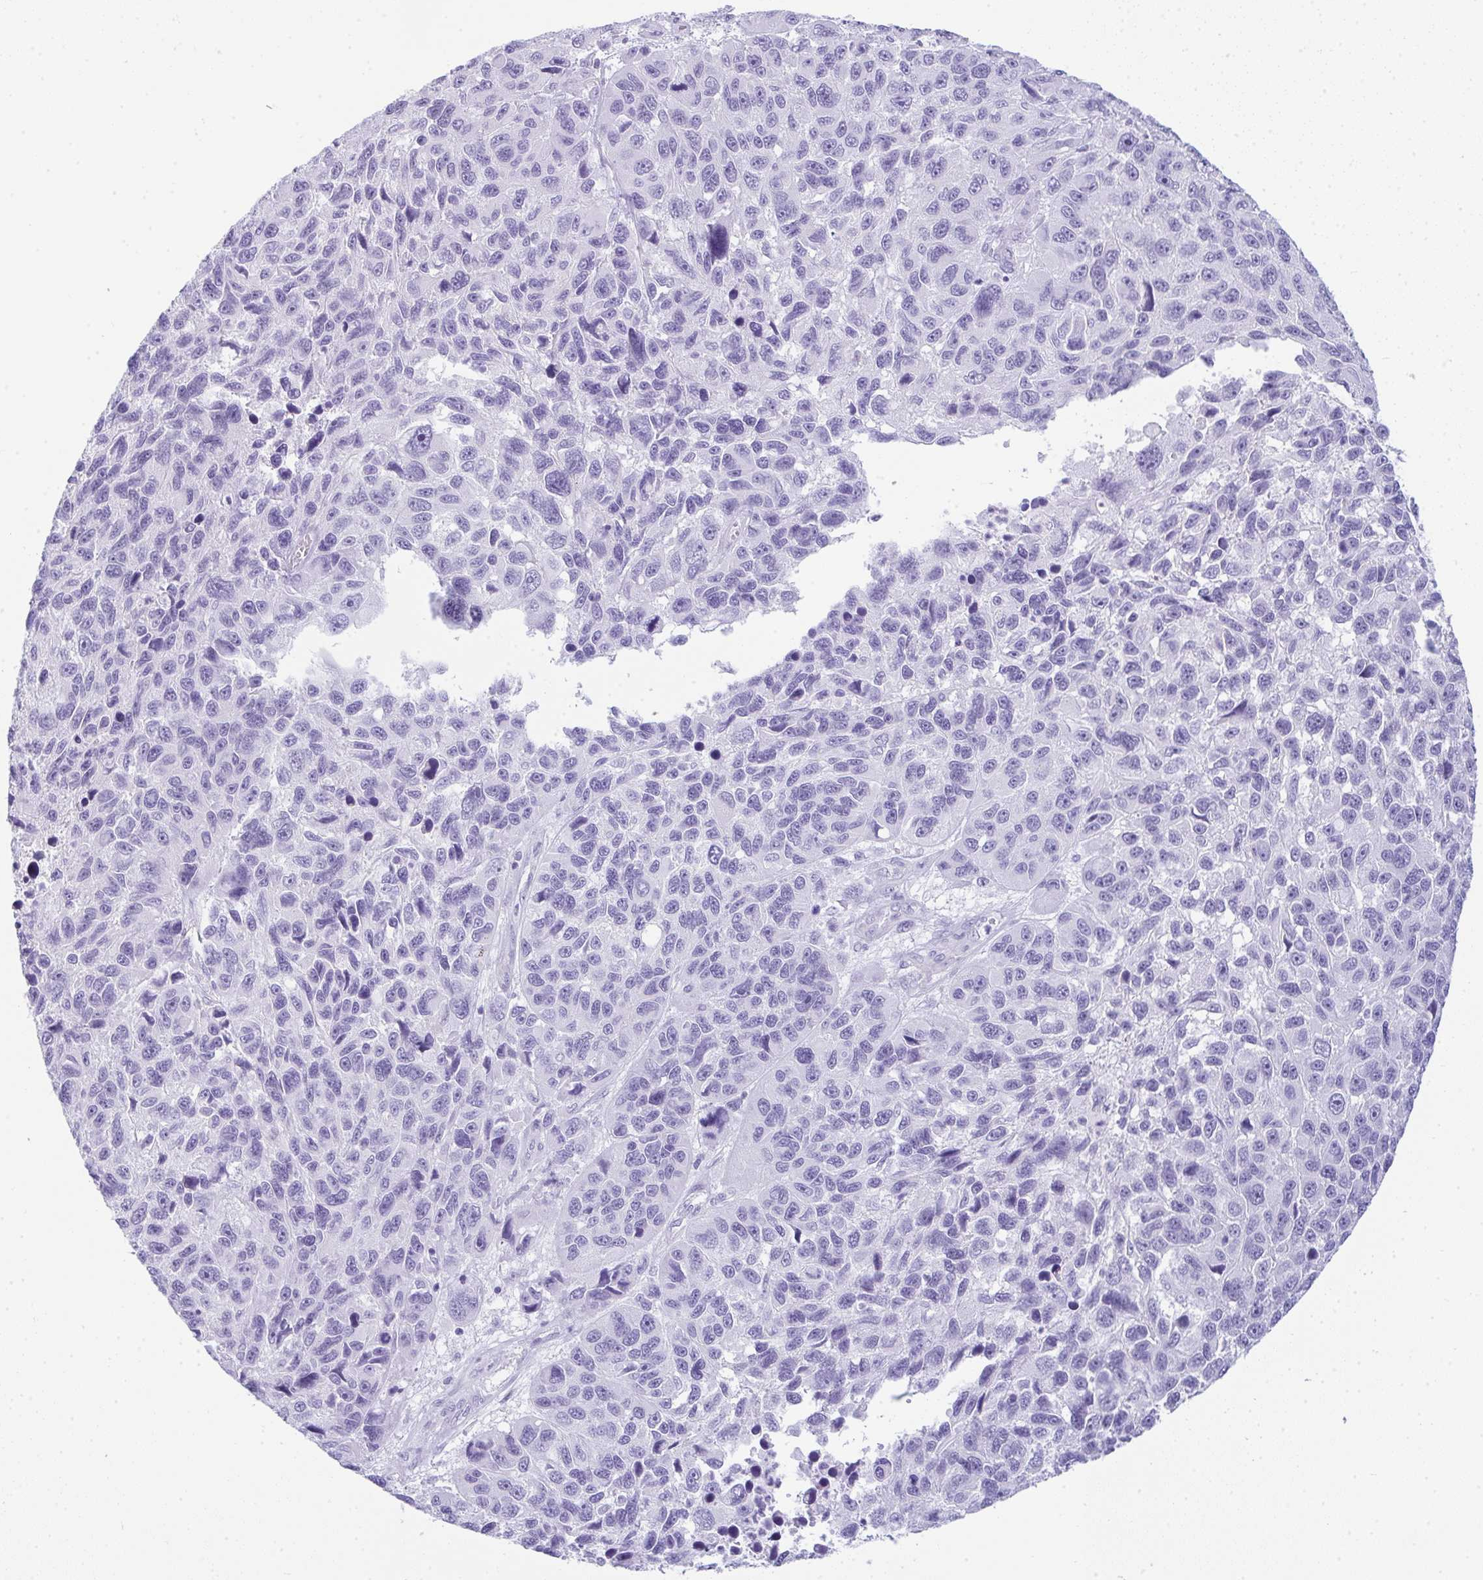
{"staining": {"intensity": "negative", "quantity": "none", "location": "none"}, "tissue": "melanoma", "cell_type": "Tumor cells", "image_type": "cancer", "snomed": [{"axis": "morphology", "description": "Malignant melanoma, NOS"}, {"axis": "topography", "description": "Skin"}], "caption": "Immunohistochemistry micrograph of neoplastic tissue: melanoma stained with DAB displays no significant protein positivity in tumor cells. (DAB immunohistochemistry (IHC), high magnification).", "gene": "RASL10A", "patient": {"sex": "male", "age": 53}}